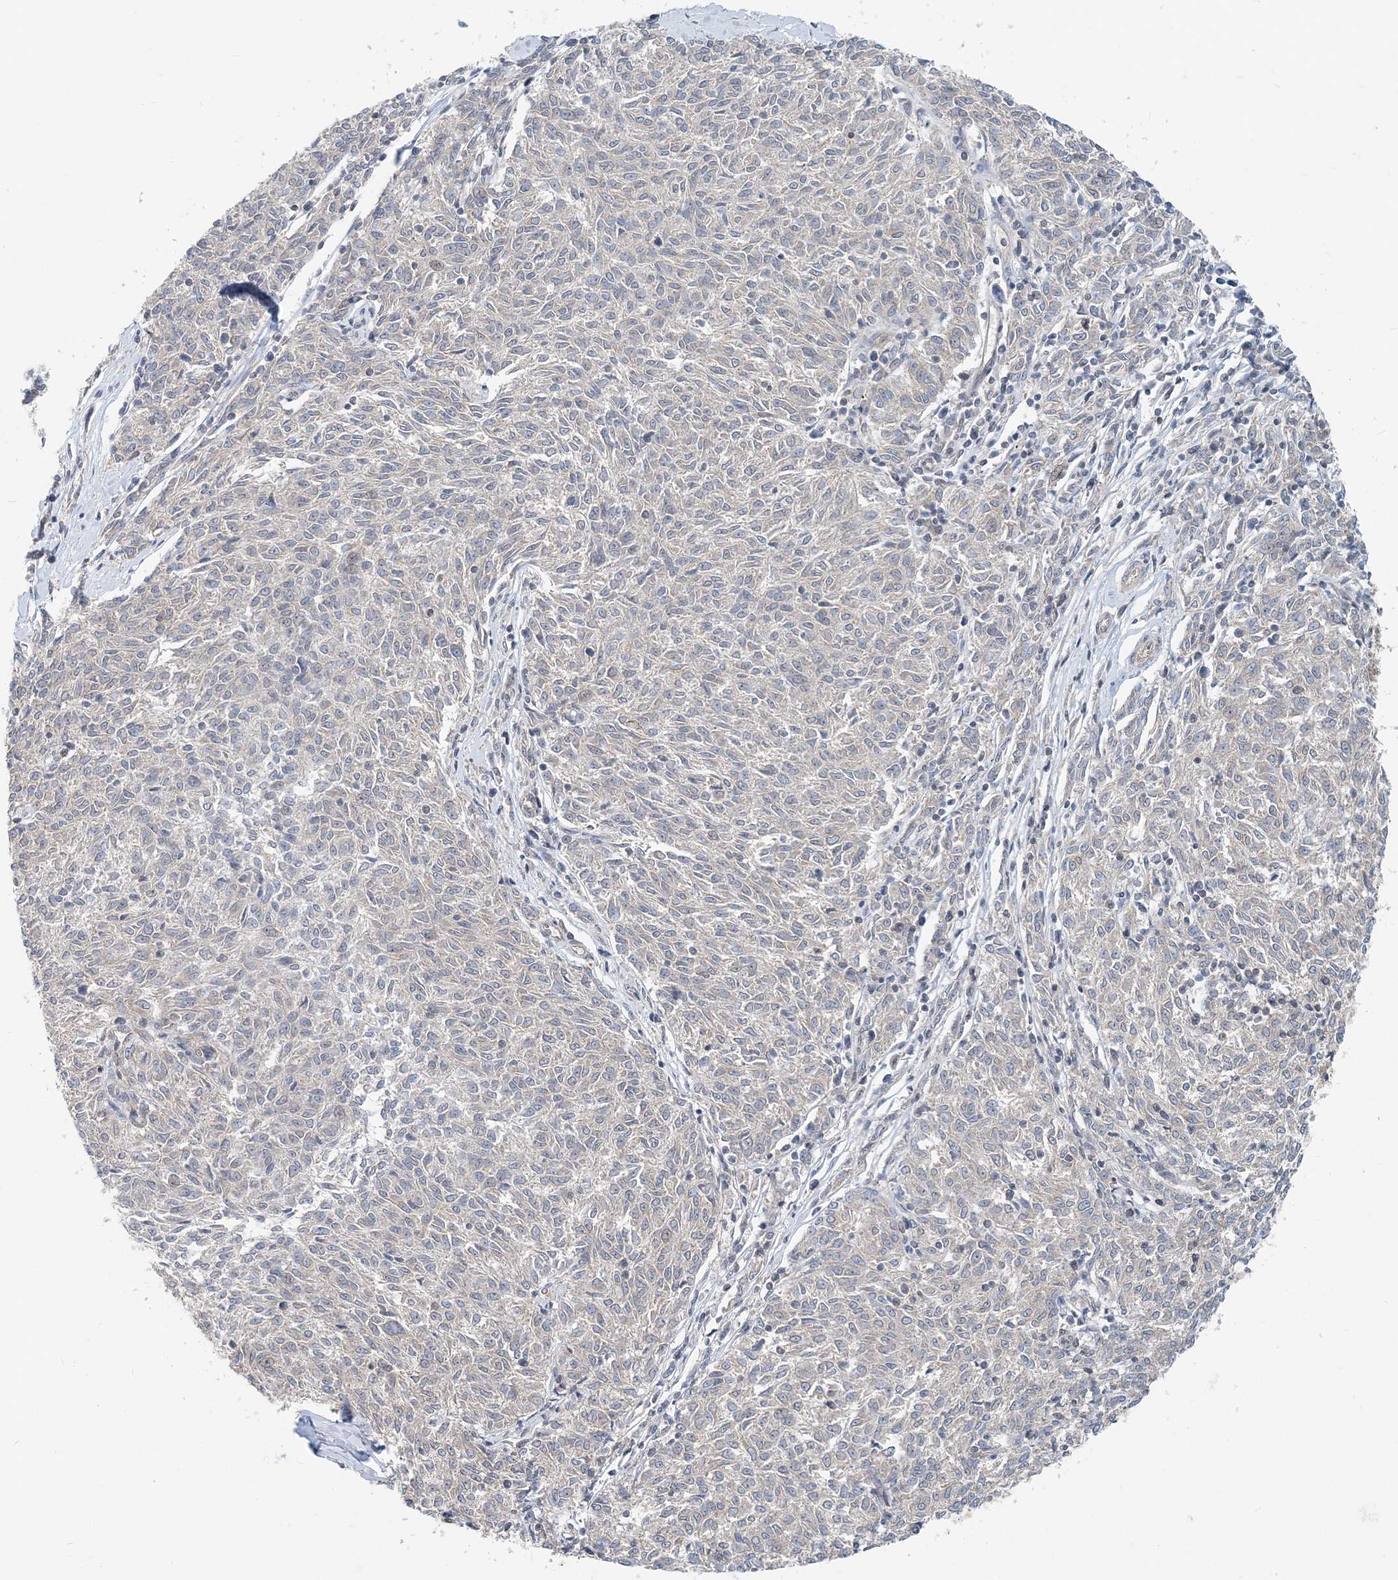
{"staining": {"intensity": "negative", "quantity": "none", "location": "none"}, "tissue": "melanoma", "cell_type": "Tumor cells", "image_type": "cancer", "snomed": [{"axis": "morphology", "description": "Malignant melanoma, NOS"}, {"axis": "topography", "description": "Skin"}], "caption": "Tumor cells are negative for brown protein staining in malignant melanoma.", "gene": "MOB4", "patient": {"sex": "female", "age": 72}}